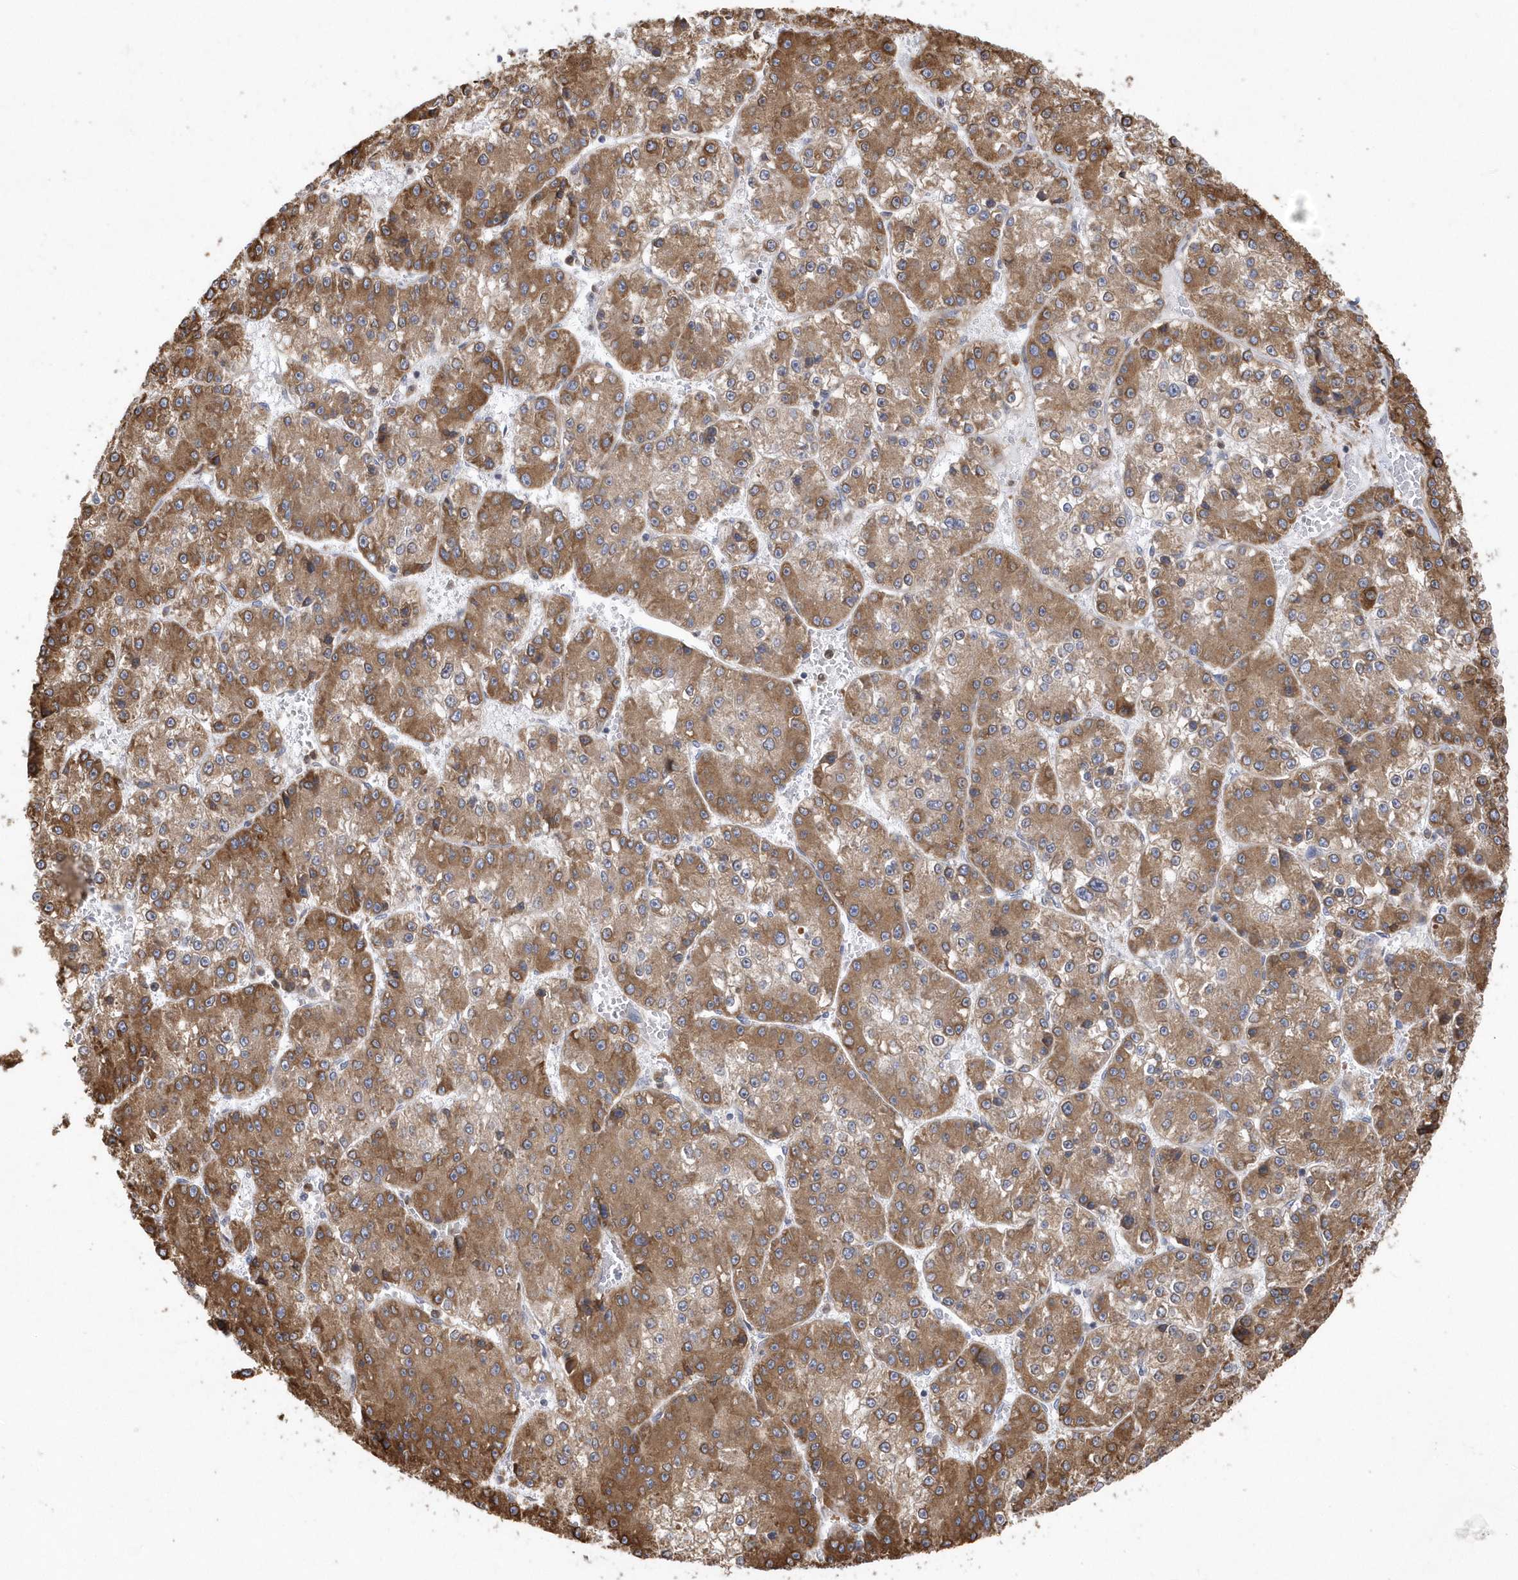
{"staining": {"intensity": "moderate", "quantity": ">75%", "location": "cytoplasmic/membranous"}, "tissue": "liver cancer", "cell_type": "Tumor cells", "image_type": "cancer", "snomed": [{"axis": "morphology", "description": "Carcinoma, Hepatocellular, NOS"}, {"axis": "topography", "description": "Liver"}], "caption": "This is a photomicrograph of immunohistochemistry (IHC) staining of liver hepatocellular carcinoma, which shows moderate positivity in the cytoplasmic/membranous of tumor cells.", "gene": "VAMP7", "patient": {"sex": "female", "age": 73}}